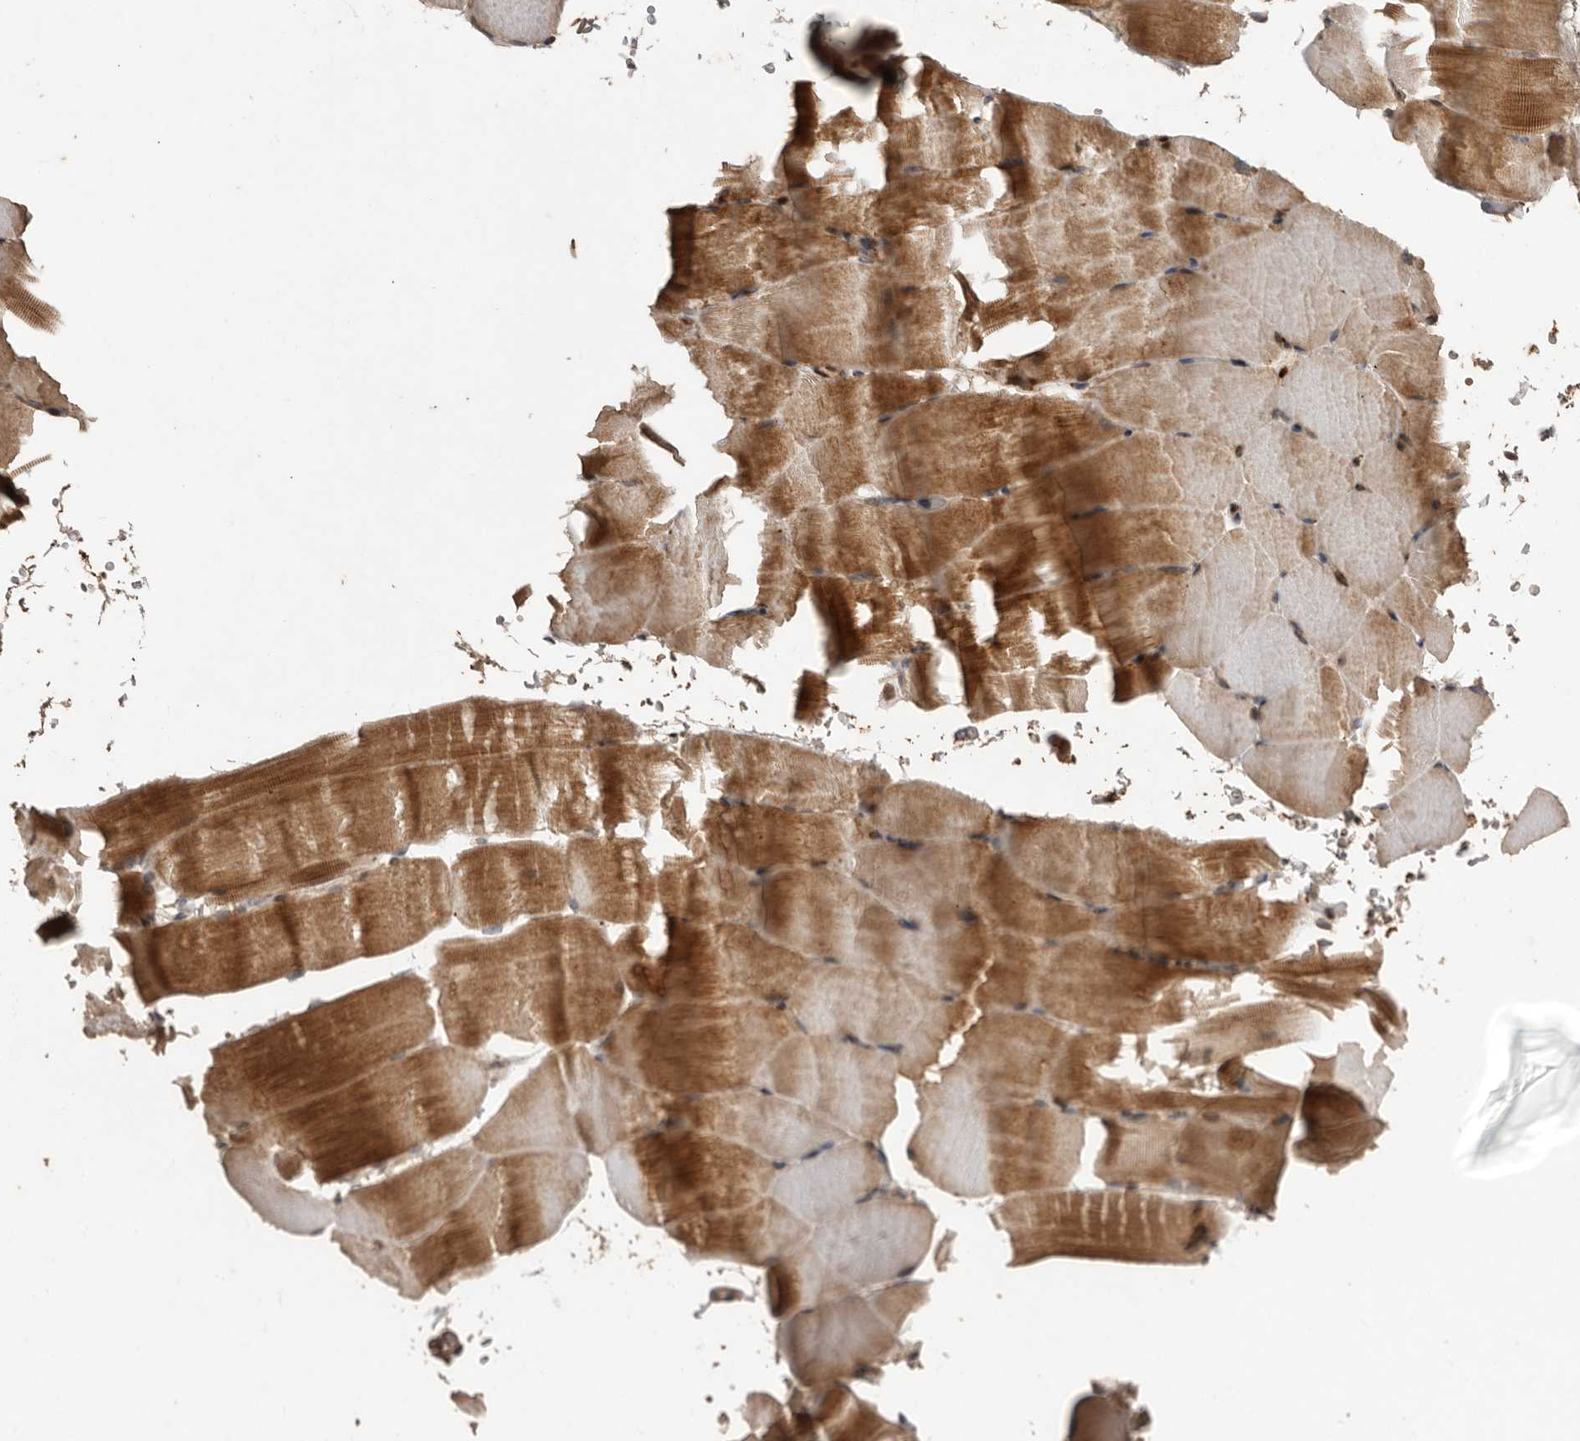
{"staining": {"intensity": "moderate", "quantity": ">75%", "location": "cytoplasmic/membranous"}, "tissue": "skeletal muscle", "cell_type": "Myocytes", "image_type": "normal", "snomed": [{"axis": "morphology", "description": "Normal tissue, NOS"}, {"axis": "topography", "description": "Skeletal muscle"}, {"axis": "topography", "description": "Parathyroid gland"}], "caption": "Approximately >75% of myocytes in benign human skeletal muscle demonstrate moderate cytoplasmic/membranous protein expression as visualized by brown immunohistochemical staining.", "gene": "RANBP17", "patient": {"sex": "female", "age": 37}}